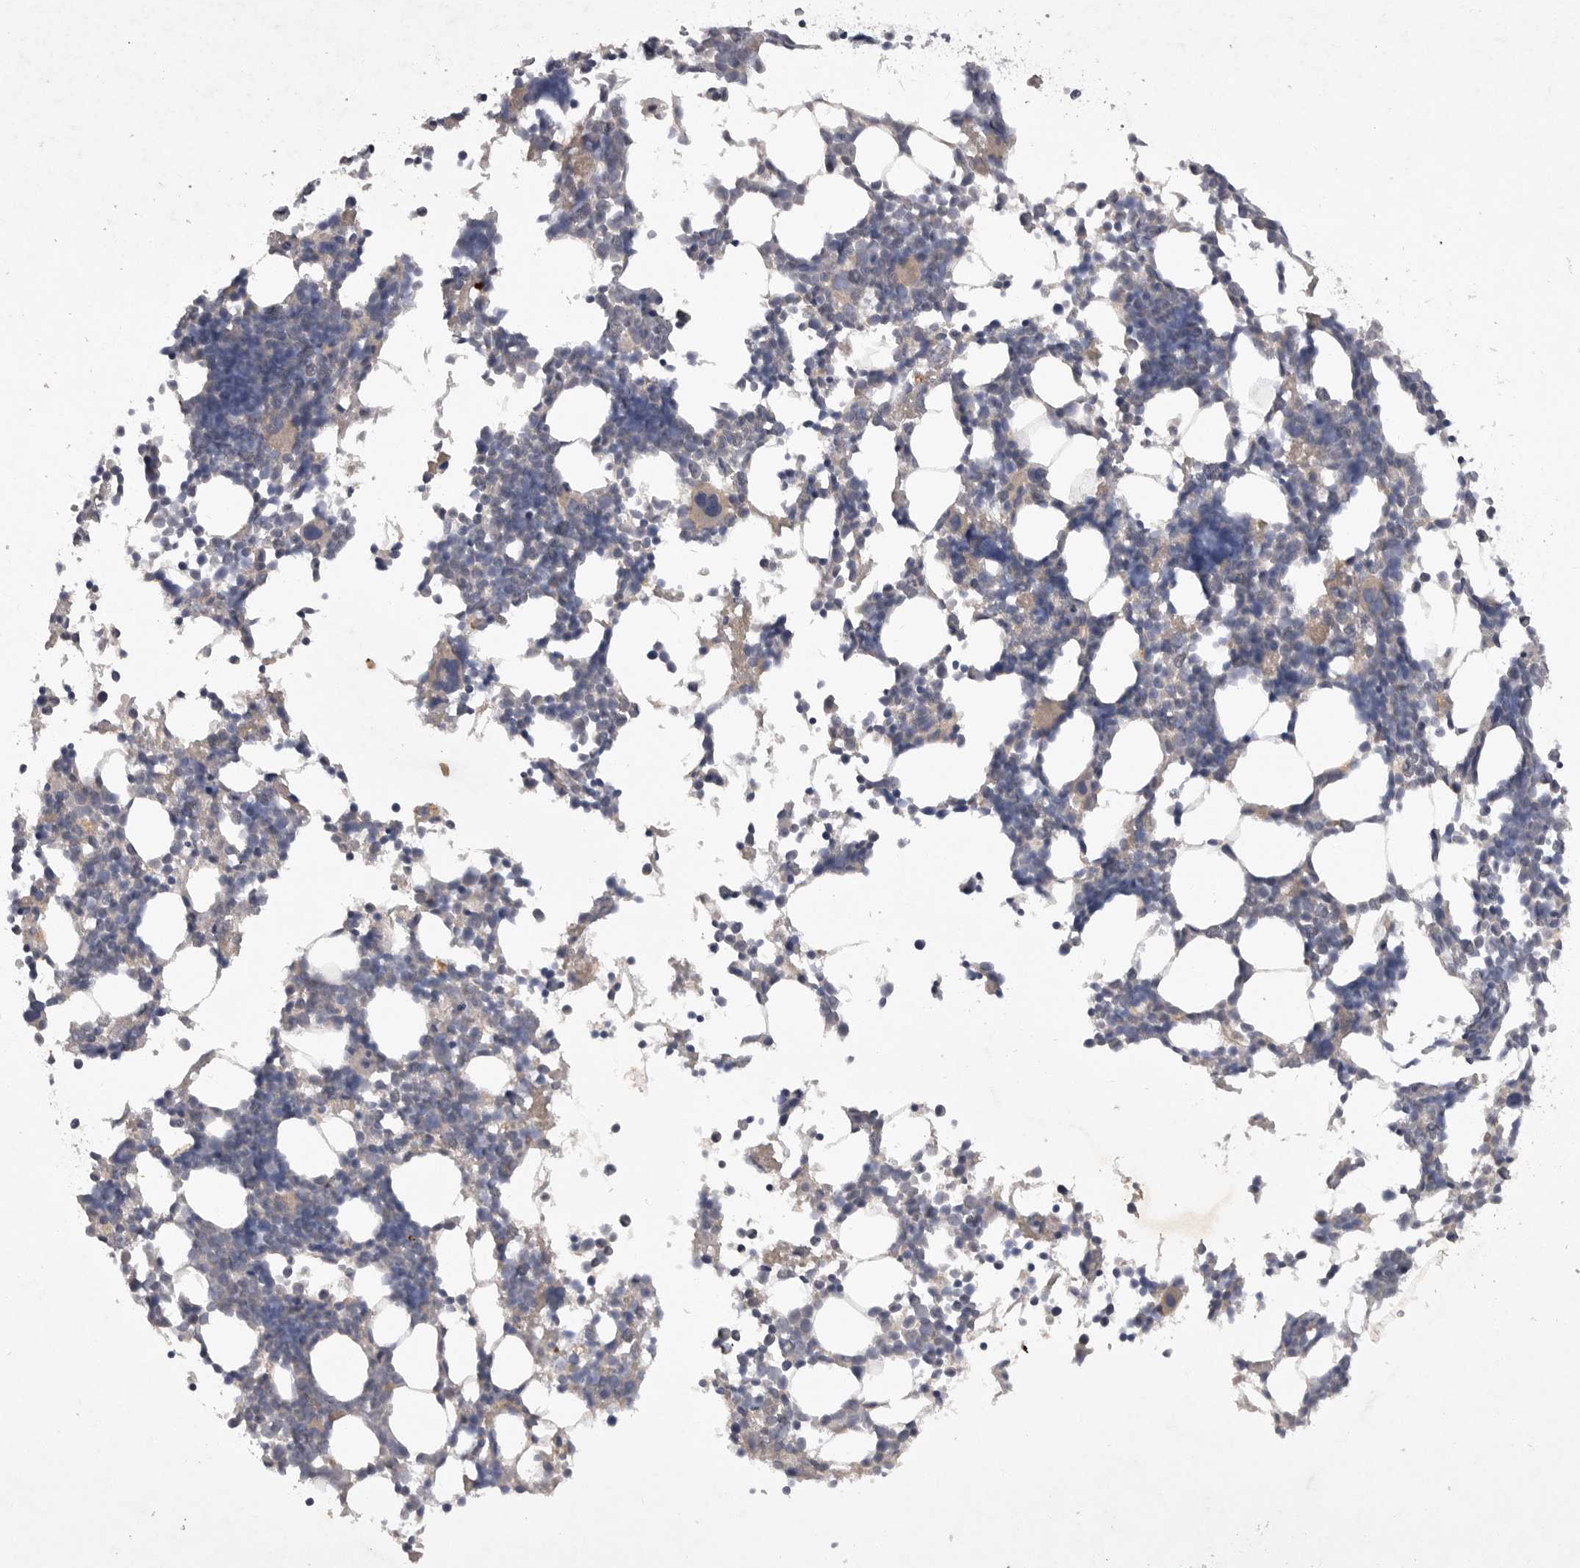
{"staining": {"intensity": "weak", "quantity": "<25%", "location": "cytoplasmic/membranous"}, "tissue": "bone marrow", "cell_type": "Hematopoietic cells", "image_type": "normal", "snomed": [{"axis": "morphology", "description": "Normal tissue, NOS"}, {"axis": "morphology", "description": "Inflammation, NOS"}, {"axis": "topography", "description": "Bone marrow"}], "caption": "DAB (3,3'-diaminobenzidine) immunohistochemical staining of unremarkable human bone marrow shows no significant staining in hematopoietic cells. (DAB (3,3'-diaminobenzidine) immunohistochemistry (IHC) visualized using brightfield microscopy, high magnification).", "gene": "DHDDS", "patient": {"sex": "male", "age": 21}}